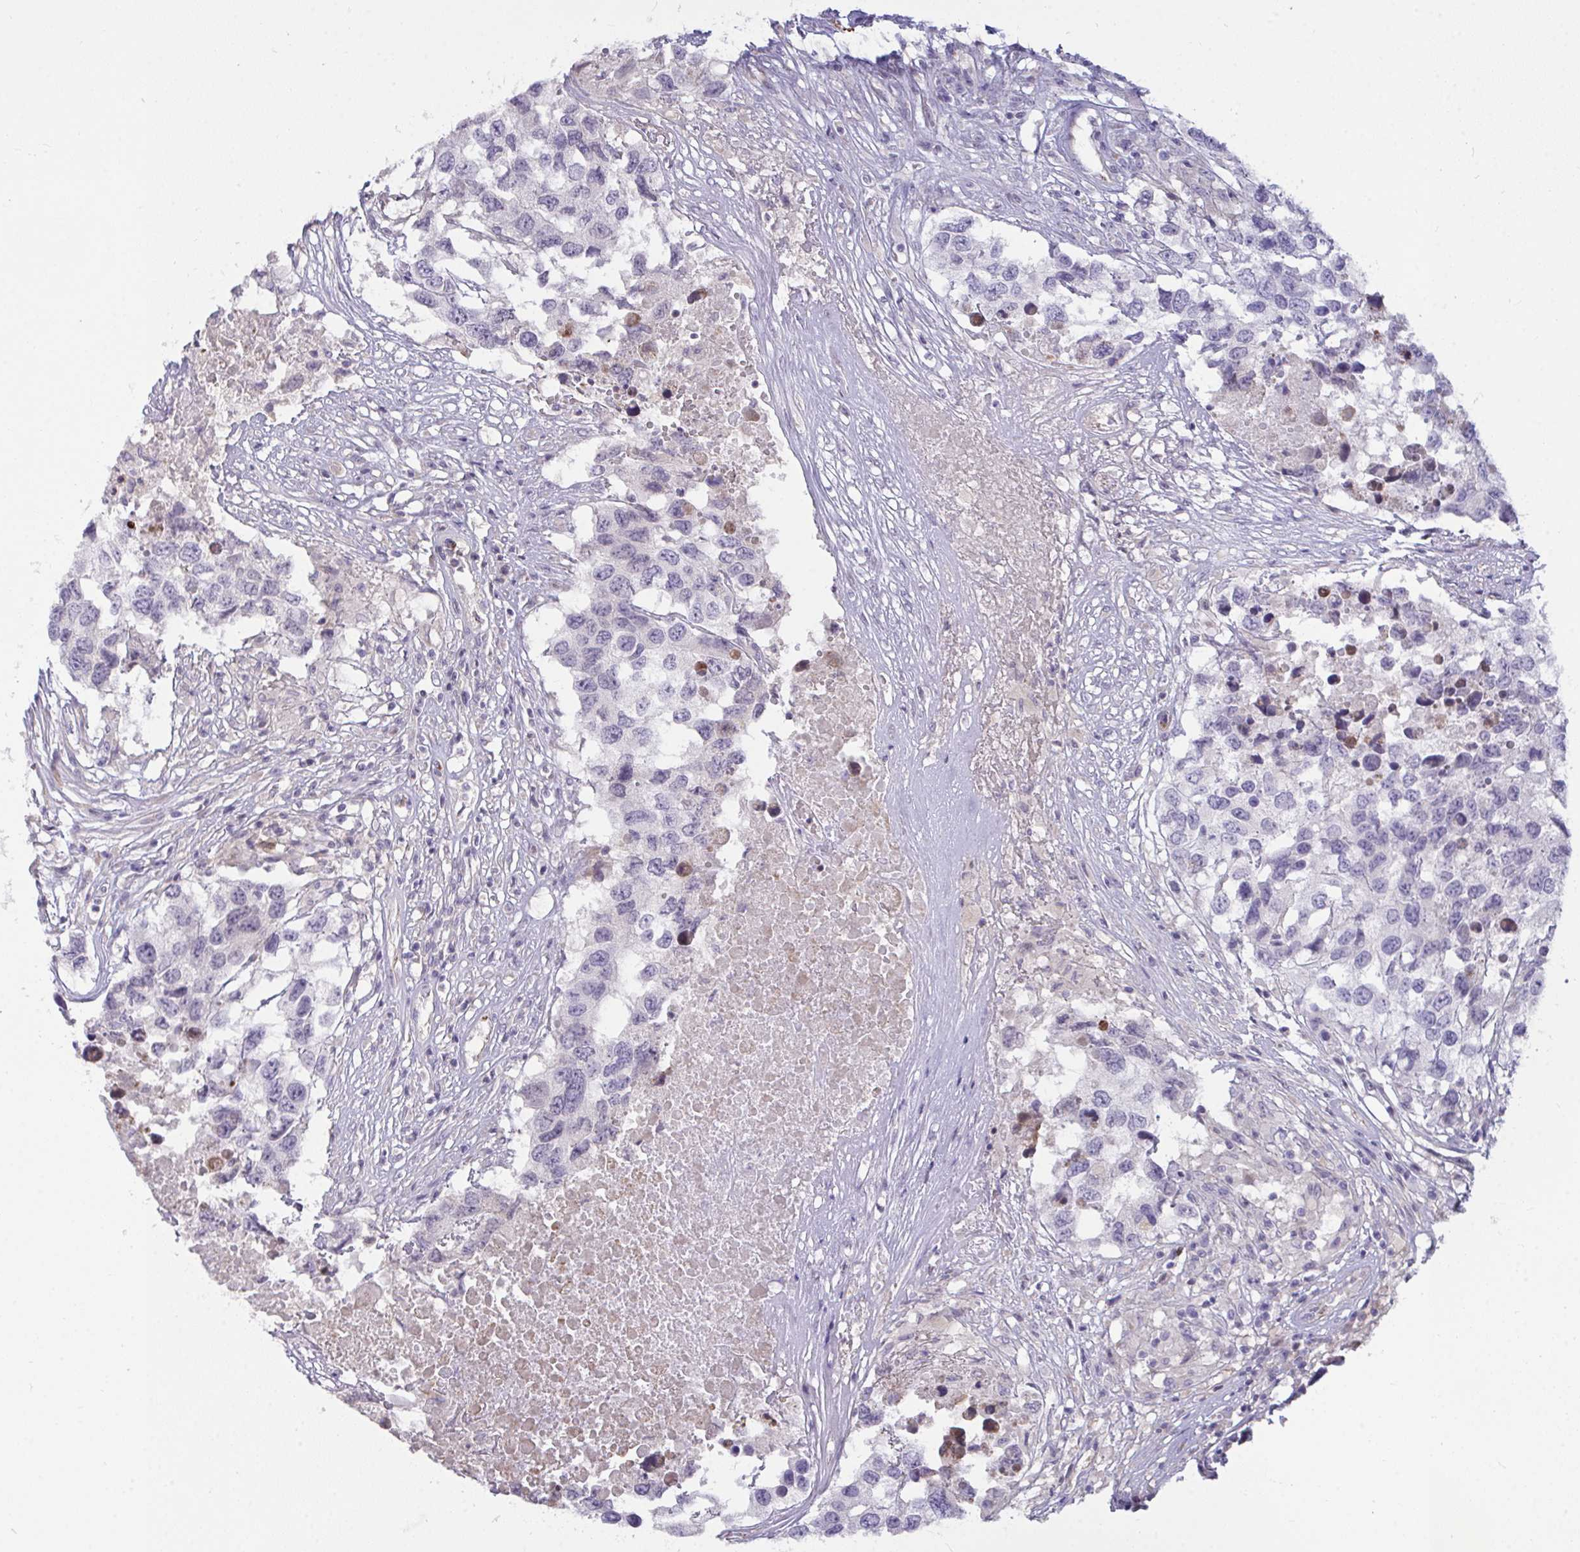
{"staining": {"intensity": "negative", "quantity": "none", "location": "none"}, "tissue": "testis cancer", "cell_type": "Tumor cells", "image_type": "cancer", "snomed": [{"axis": "morphology", "description": "Carcinoma, Embryonal, NOS"}, {"axis": "topography", "description": "Testis"}], "caption": "An image of human testis embryonal carcinoma is negative for staining in tumor cells. (DAB (3,3'-diaminobenzidine) immunohistochemistry visualized using brightfield microscopy, high magnification).", "gene": "SEMA6B", "patient": {"sex": "male", "age": 83}}